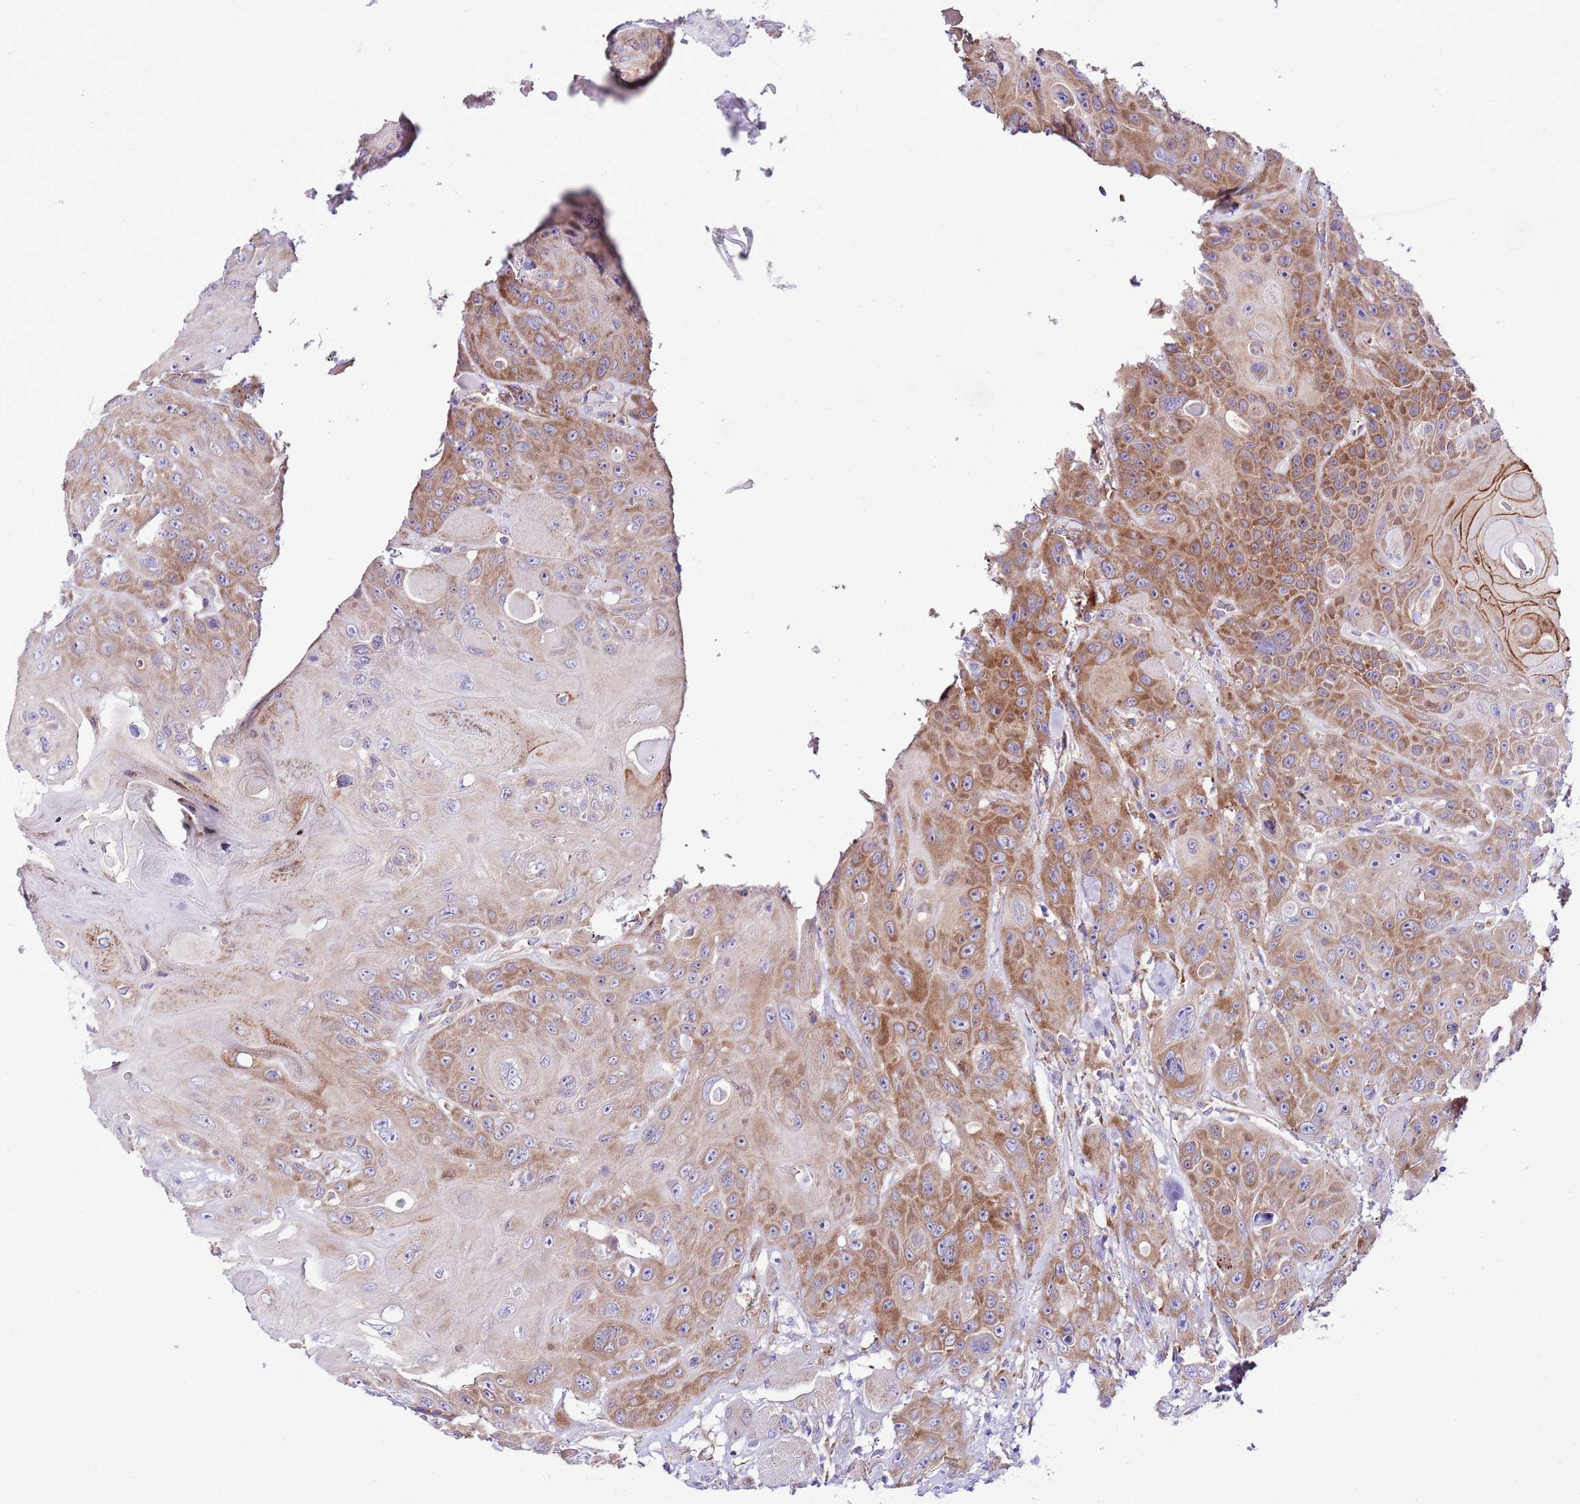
{"staining": {"intensity": "moderate", "quantity": "25%-75%", "location": "cytoplasmic/membranous"}, "tissue": "head and neck cancer", "cell_type": "Tumor cells", "image_type": "cancer", "snomed": [{"axis": "morphology", "description": "Squamous cell carcinoma, NOS"}, {"axis": "topography", "description": "Head-Neck"}], "caption": "Head and neck cancer stained for a protein (brown) displays moderate cytoplasmic/membranous positive staining in approximately 25%-75% of tumor cells.", "gene": "RPS10", "patient": {"sex": "female", "age": 59}}